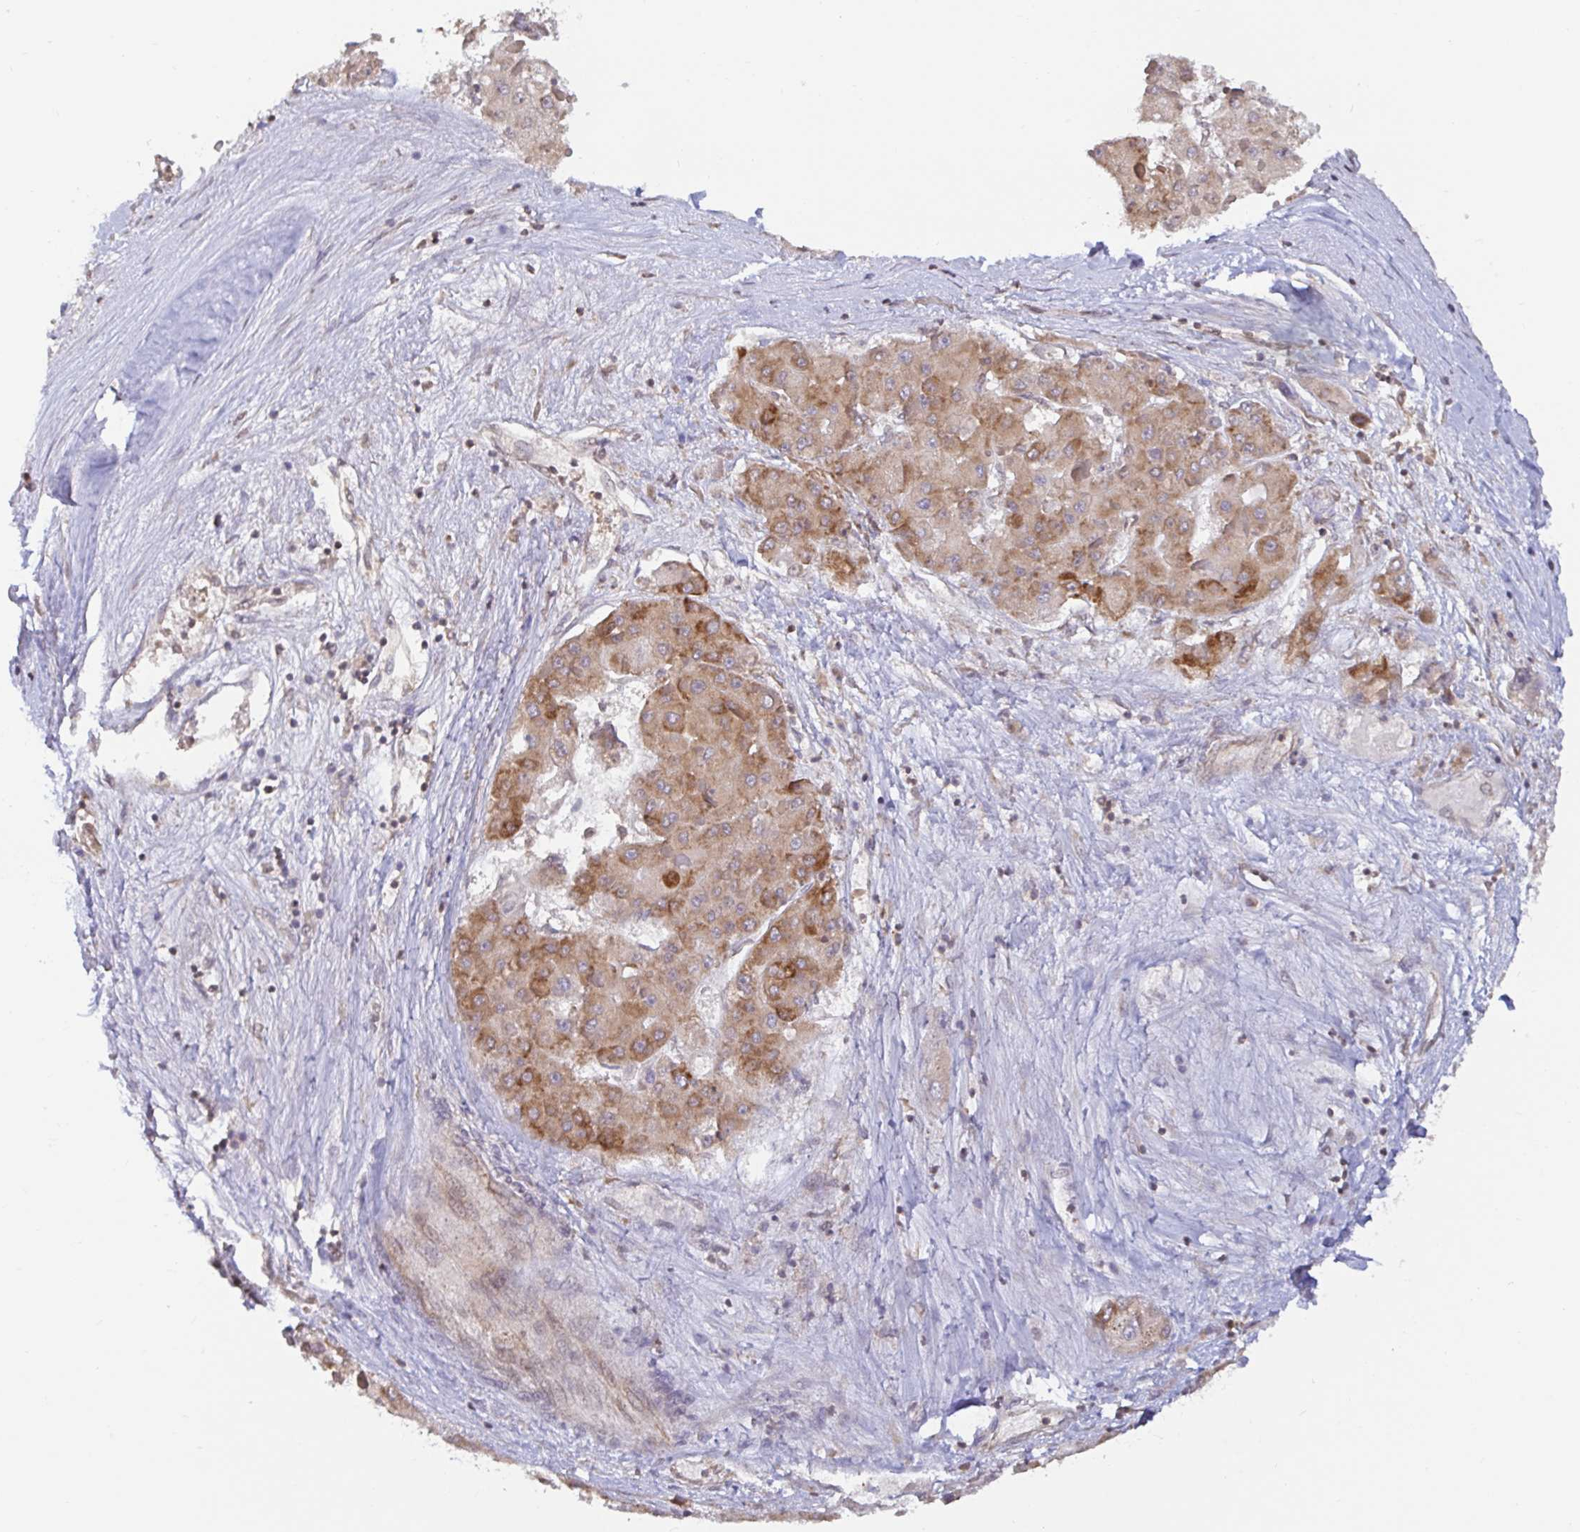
{"staining": {"intensity": "moderate", "quantity": ">75%", "location": "cytoplasmic/membranous"}, "tissue": "liver cancer", "cell_type": "Tumor cells", "image_type": "cancer", "snomed": [{"axis": "morphology", "description": "Carcinoma, Hepatocellular, NOS"}, {"axis": "topography", "description": "Liver"}], "caption": "High-power microscopy captured an immunohistochemistry micrograph of hepatocellular carcinoma (liver), revealing moderate cytoplasmic/membranous expression in about >75% of tumor cells. (IHC, brightfield microscopy, high magnification).", "gene": "LARP1", "patient": {"sex": "female", "age": 73}}